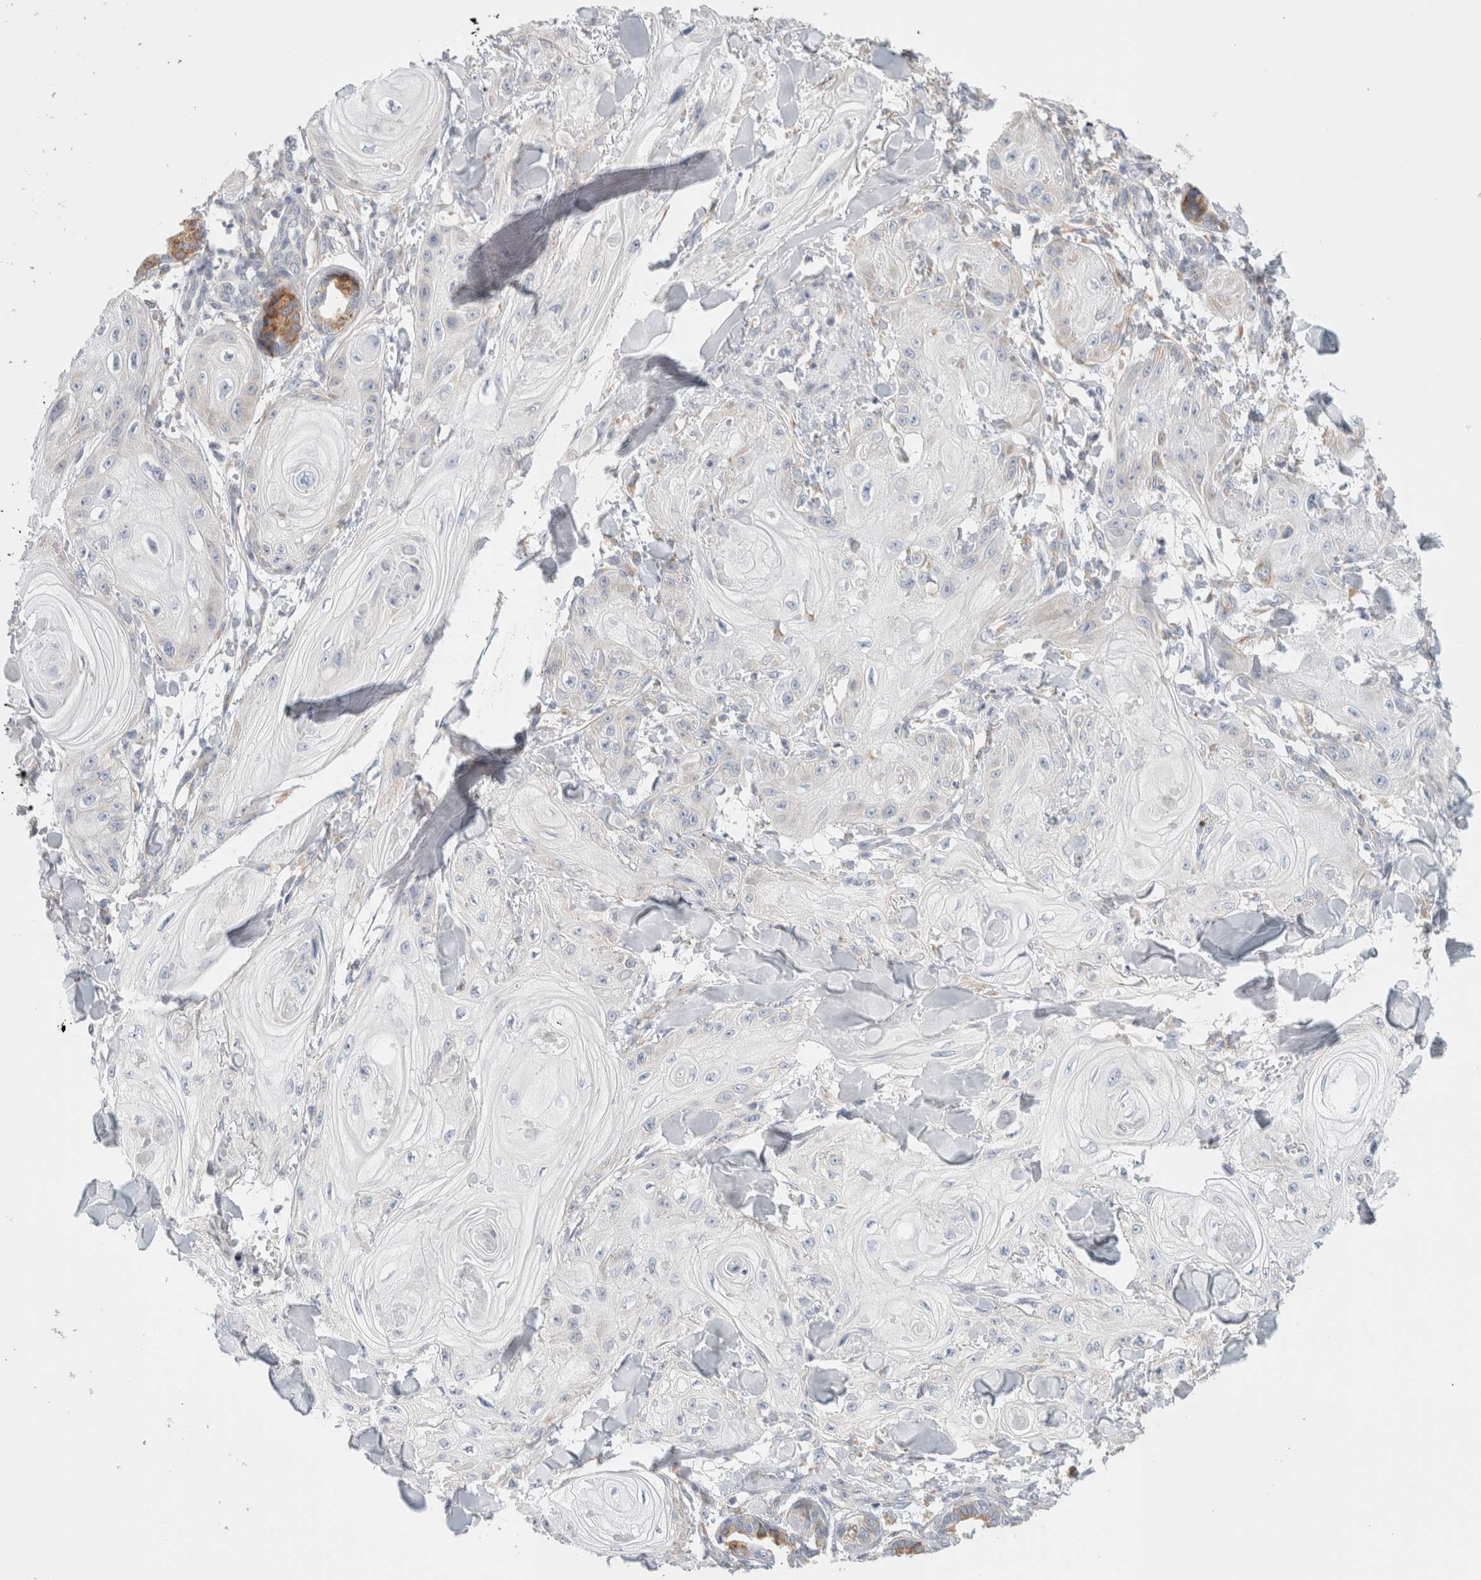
{"staining": {"intensity": "negative", "quantity": "none", "location": "none"}, "tissue": "skin cancer", "cell_type": "Tumor cells", "image_type": "cancer", "snomed": [{"axis": "morphology", "description": "Squamous cell carcinoma, NOS"}, {"axis": "topography", "description": "Skin"}], "caption": "Tumor cells are negative for protein expression in human skin squamous cell carcinoma. Brightfield microscopy of IHC stained with DAB (3,3'-diaminobenzidine) (brown) and hematoxylin (blue), captured at high magnification.", "gene": "CSK", "patient": {"sex": "male", "age": 74}}